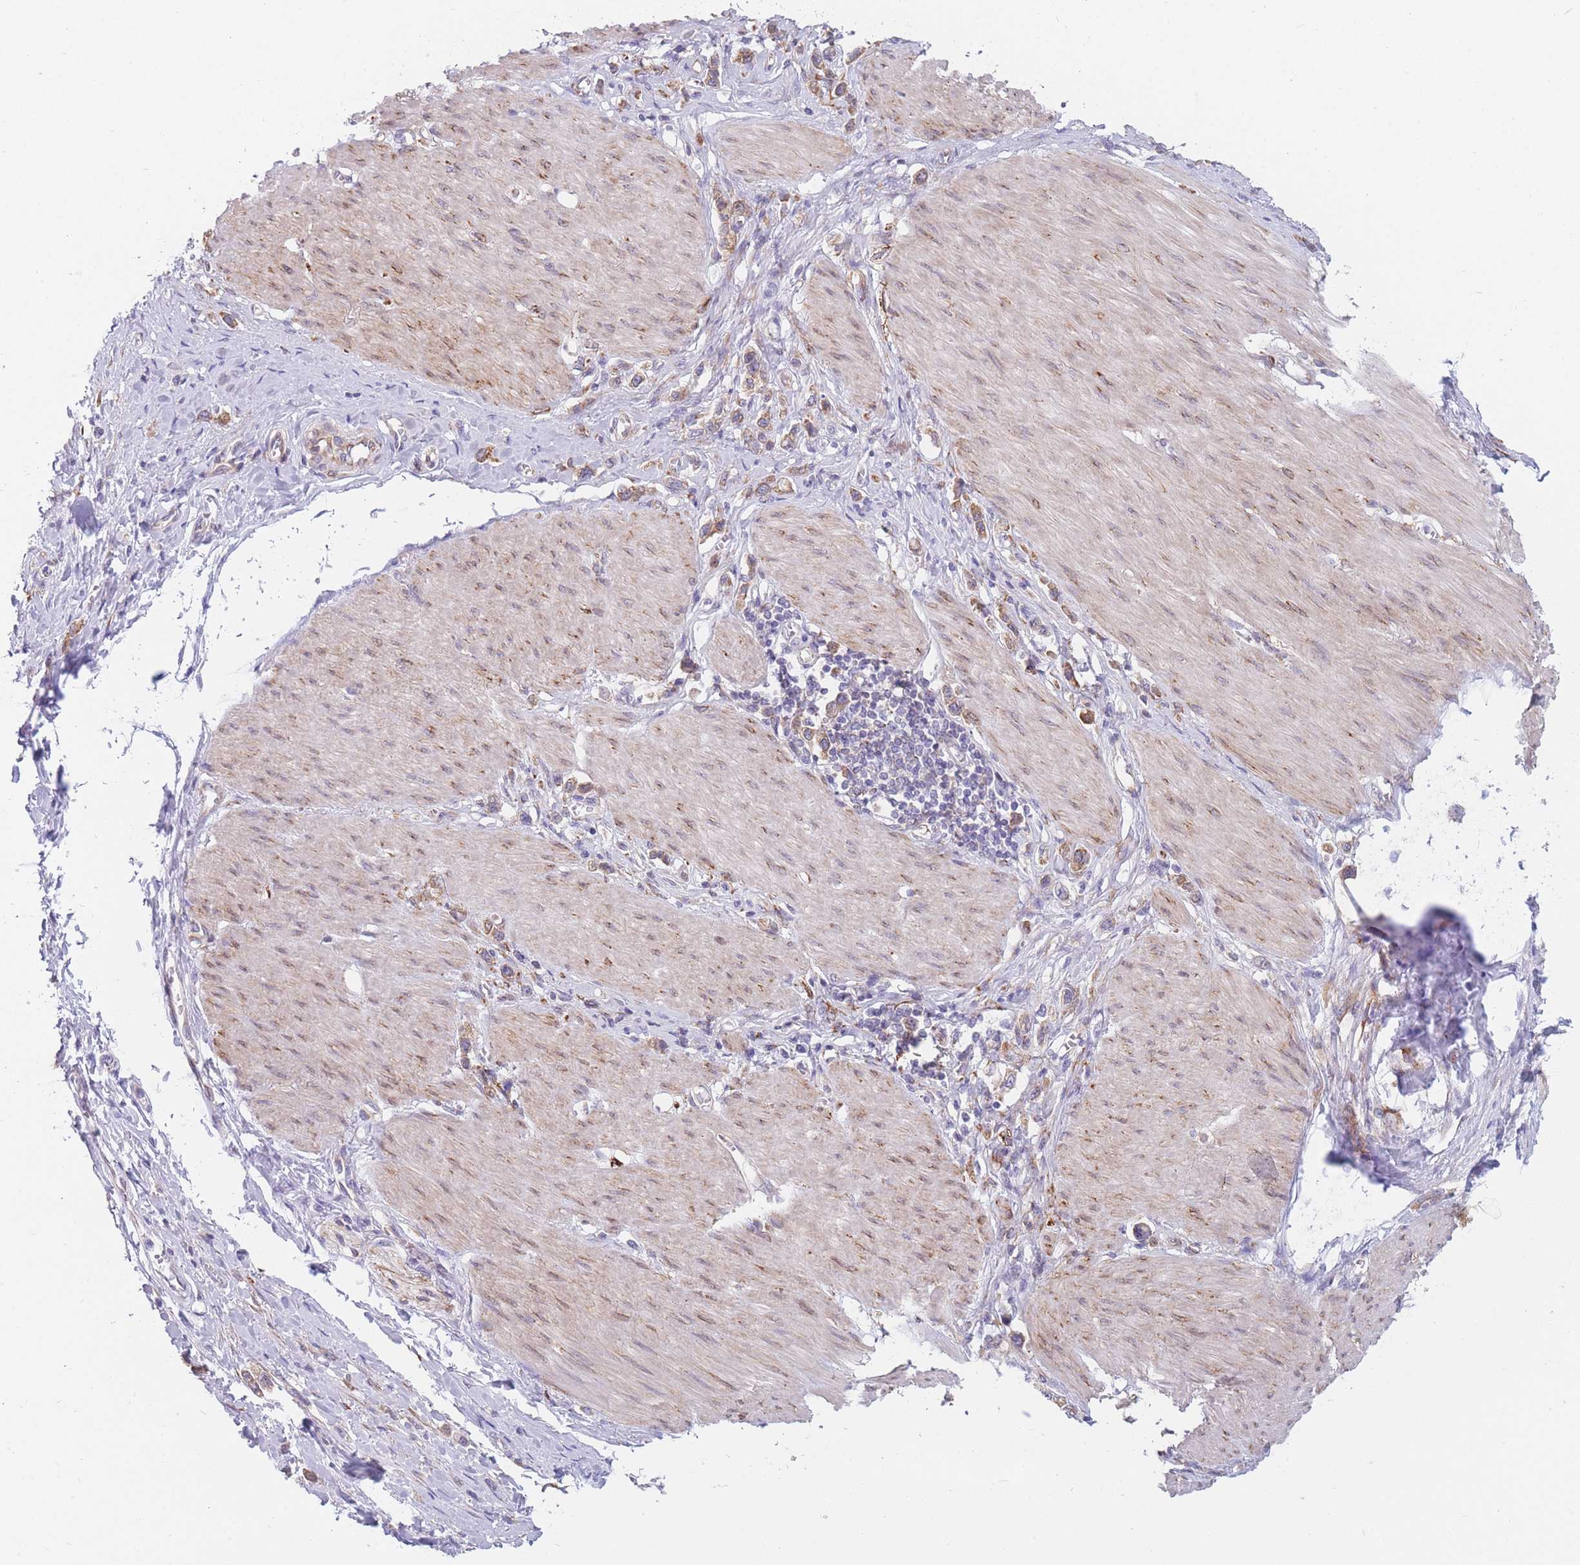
{"staining": {"intensity": "moderate", "quantity": ">75%", "location": "cytoplasmic/membranous"}, "tissue": "stomach cancer", "cell_type": "Tumor cells", "image_type": "cancer", "snomed": [{"axis": "morphology", "description": "Adenocarcinoma, NOS"}, {"axis": "topography", "description": "Stomach"}], "caption": "The micrograph reveals a brown stain indicating the presence of a protein in the cytoplasmic/membranous of tumor cells in stomach cancer (adenocarcinoma).", "gene": "AK9", "patient": {"sex": "female", "age": 65}}